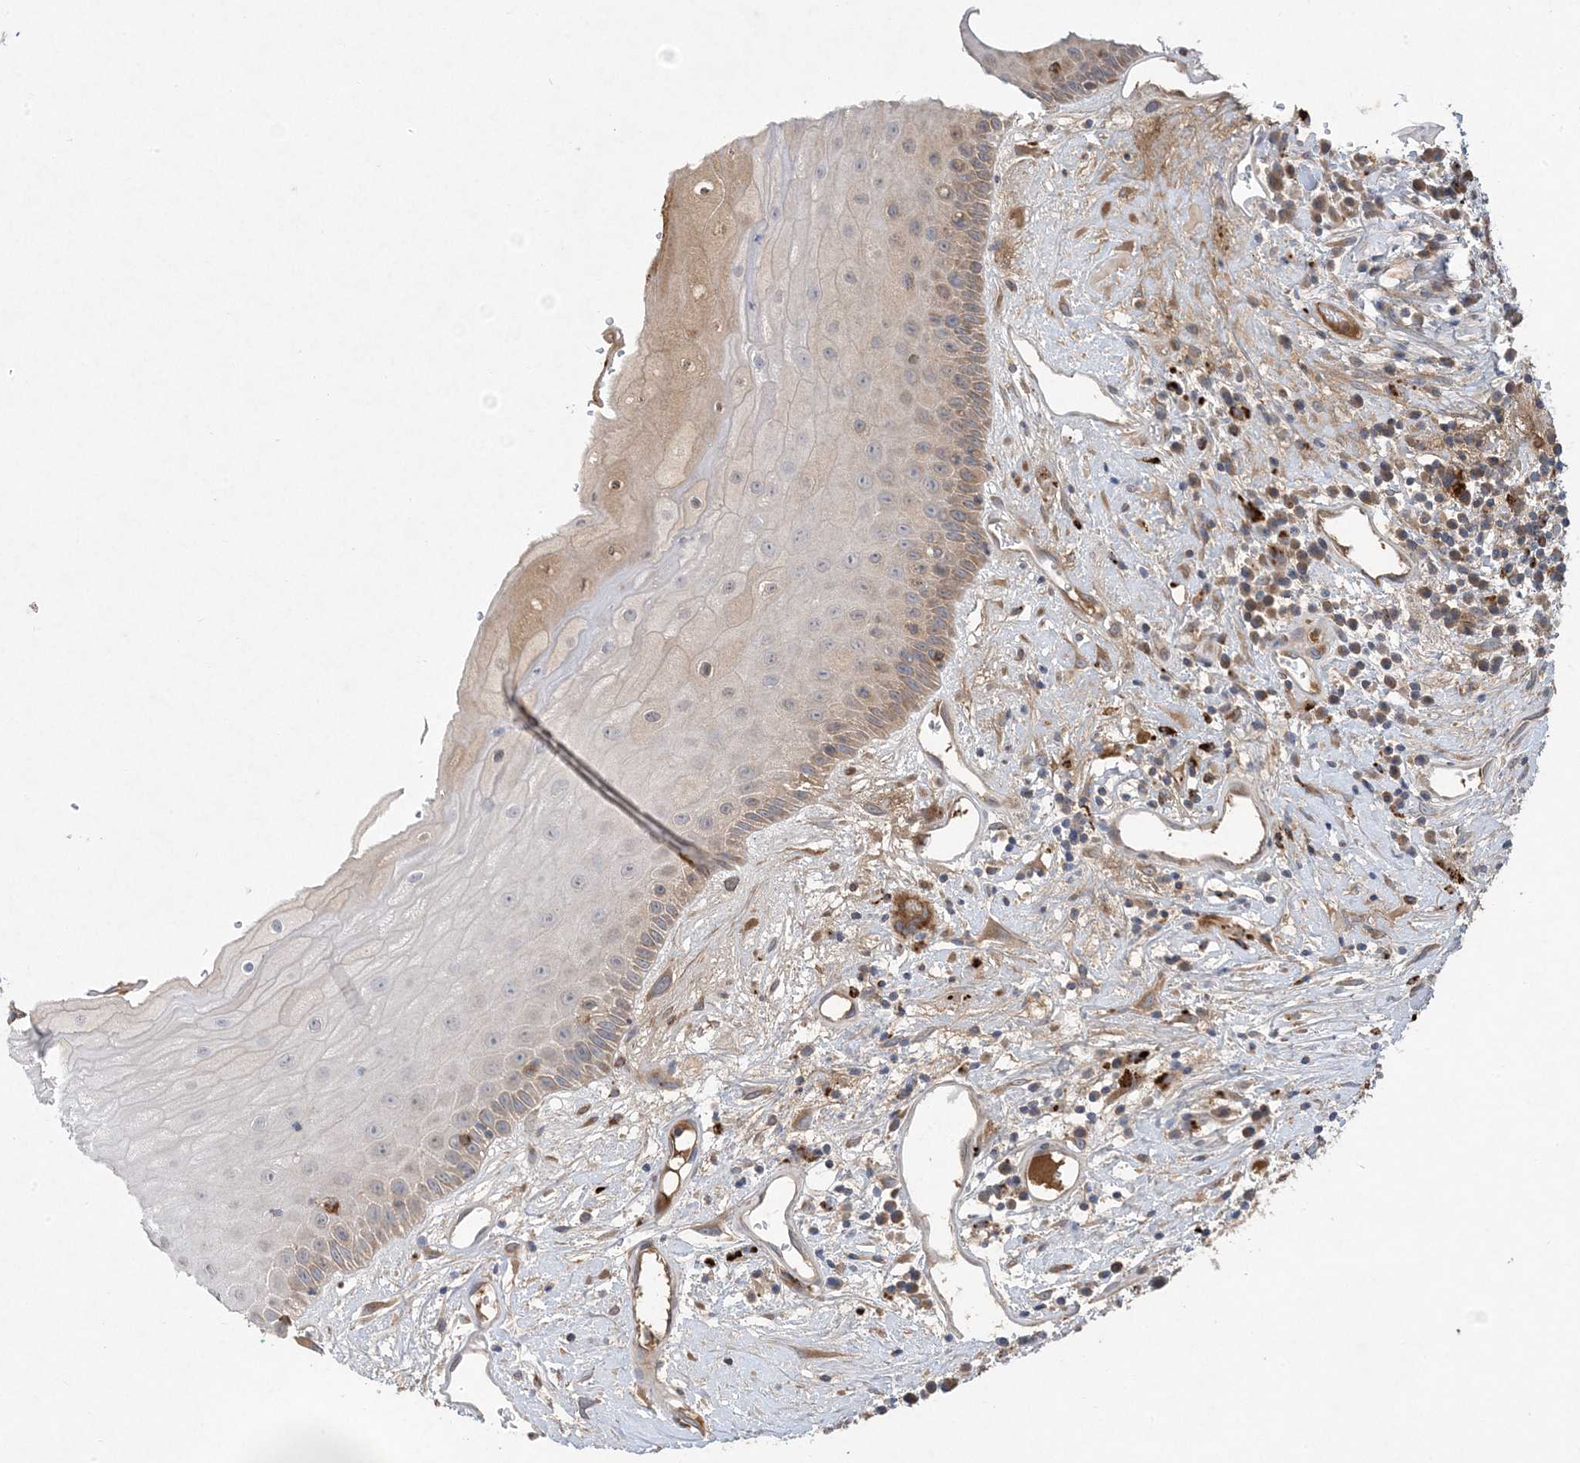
{"staining": {"intensity": "weak", "quantity": "25%-75%", "location": "cytoplasmic/membranous"}, "tissue": "oral mucosa", "cell_type": "Squamous epithelial cells", "image_type": "normal", "snomed": [{"axis": "morphology", "description": "Normal tissue, NOS"}, {"axis": "topography", "description": "Oral tissue"}], "caption": "Immunohistochemical staining of unremarkable oral mucosa demonstrates 25%-75% levels of weak cytoplasmic/membranous protein expression in approximately 25%-75% of squamous epithelial cells.", "gene": "MASP2", "patient": {"sex": "female", "age": 76}}